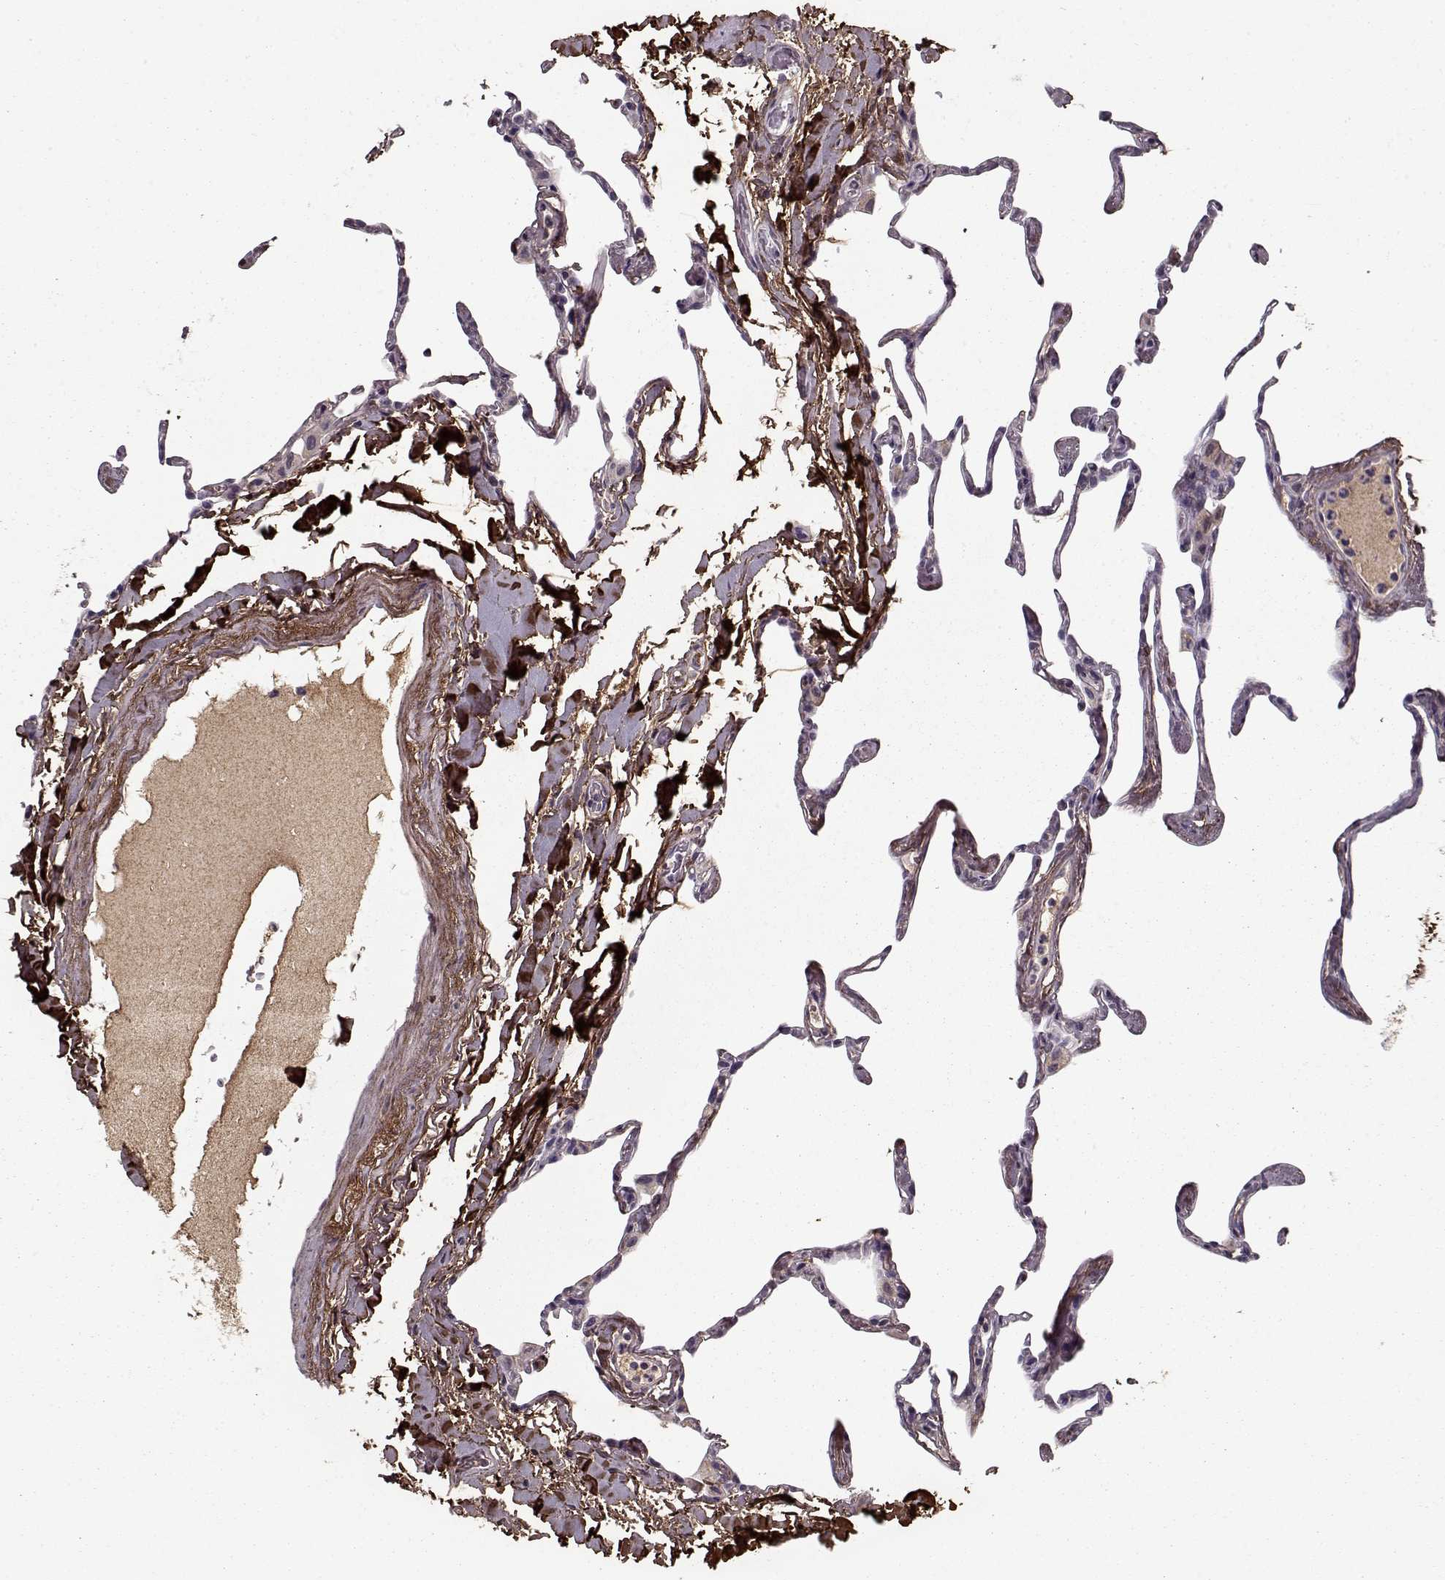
{"staining": {"intensity": "negative", "quantity": "none", "location": "none"}, "tissue": "lung", "cell_type": "Alveolar cells", "image_type": "normal", "snomed": [{"axis": "morphology", "description": "Normal tissue, NOS"}, {"axis": "topography", "description": "Lung"}], "caption": "A photomicrograph of lung stained for a protein reveals no brown staining in alveolar cells.", "gene": "LUM", "patient": {"sex": "male", "age": 65}}